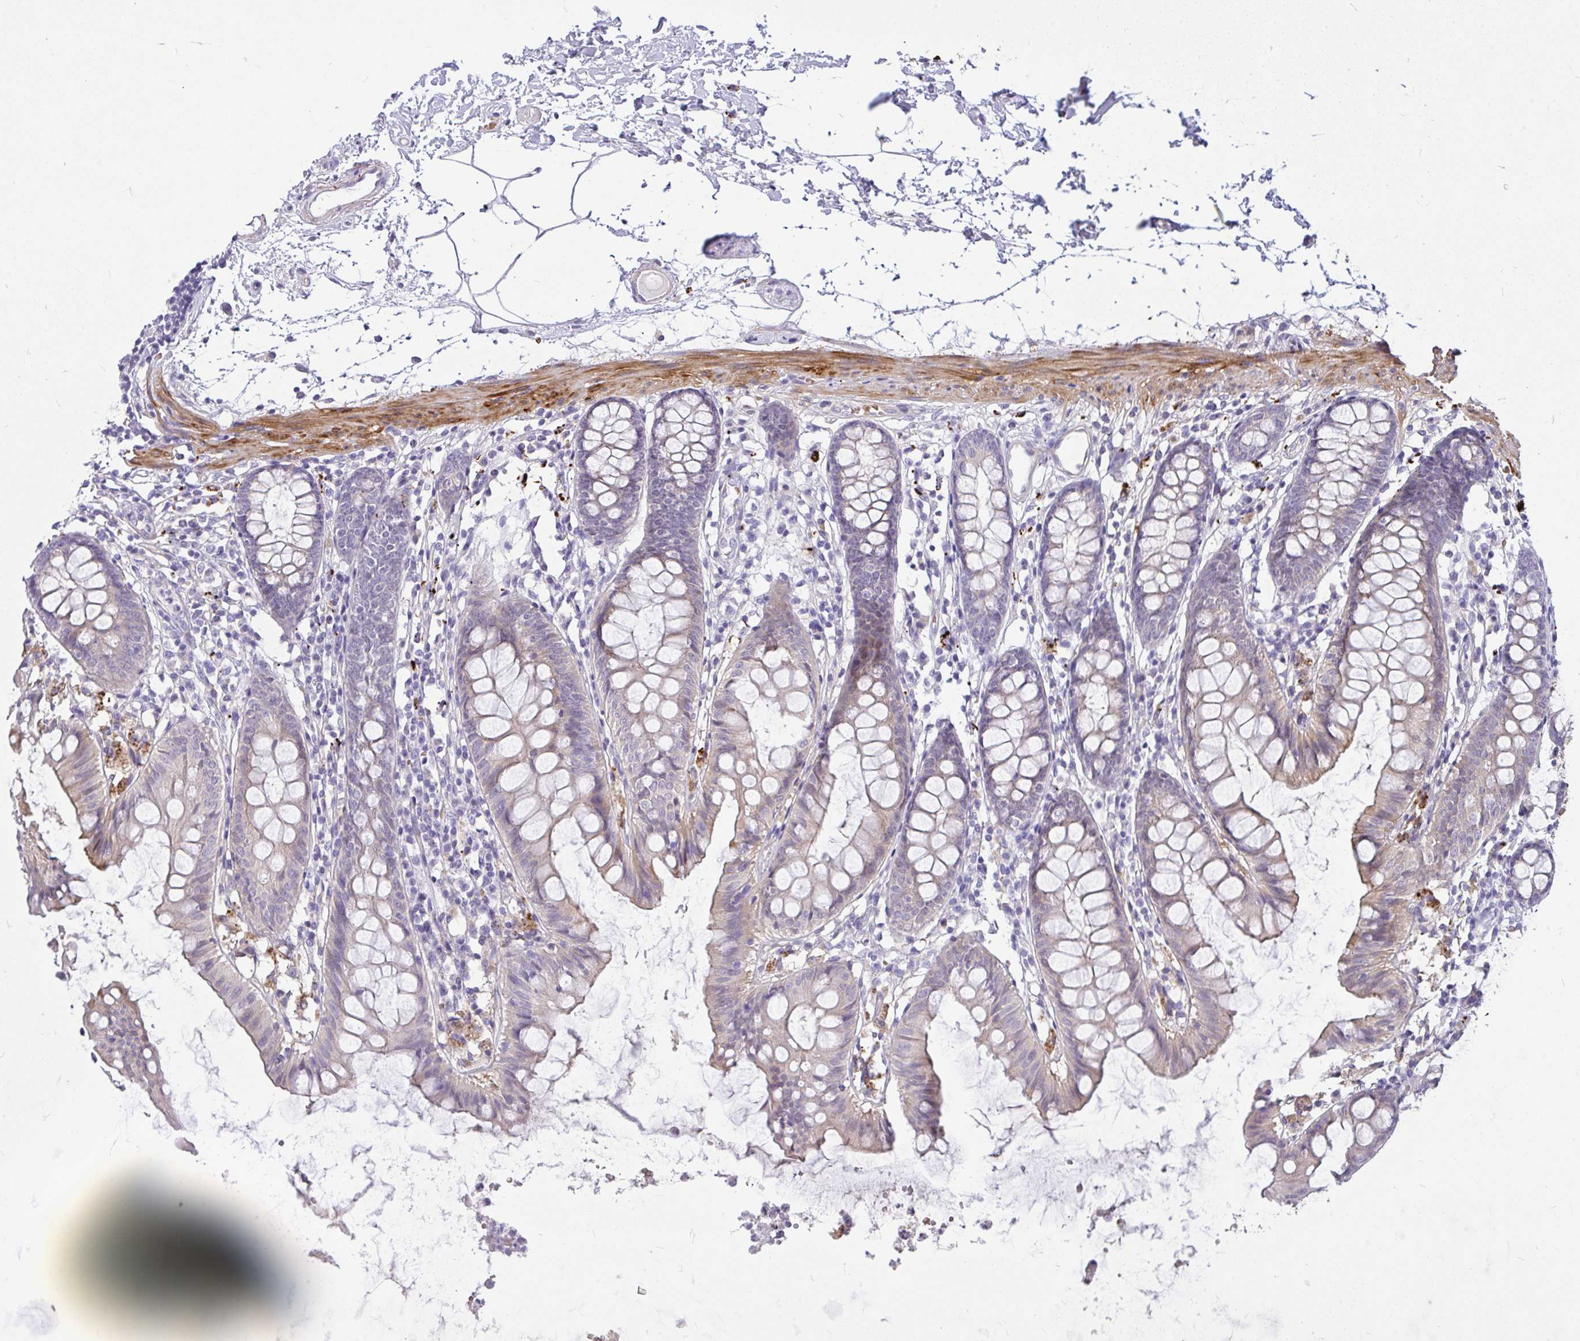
{"staining": {"intensity": "negative", "quantity": "none", "location": "none"}, "tissue": "colon", "cell_type": "Endothelial cells", "image_type": "normal", "snomed": [{"axis": "morphology", "description": "Normal tissue, NOS"}, {"axis": "topography", "description": "Colon"}], "caption": "There is no significant positivity in endothelial cells of colon. The staining was performed using DAB to visualize the protein expression in brown, while the nuclei were stained in blue with hematoxylin (Magnification: 20x).", "gene": "MOCS1", "patient": {"sex": "female", "age": 84}}